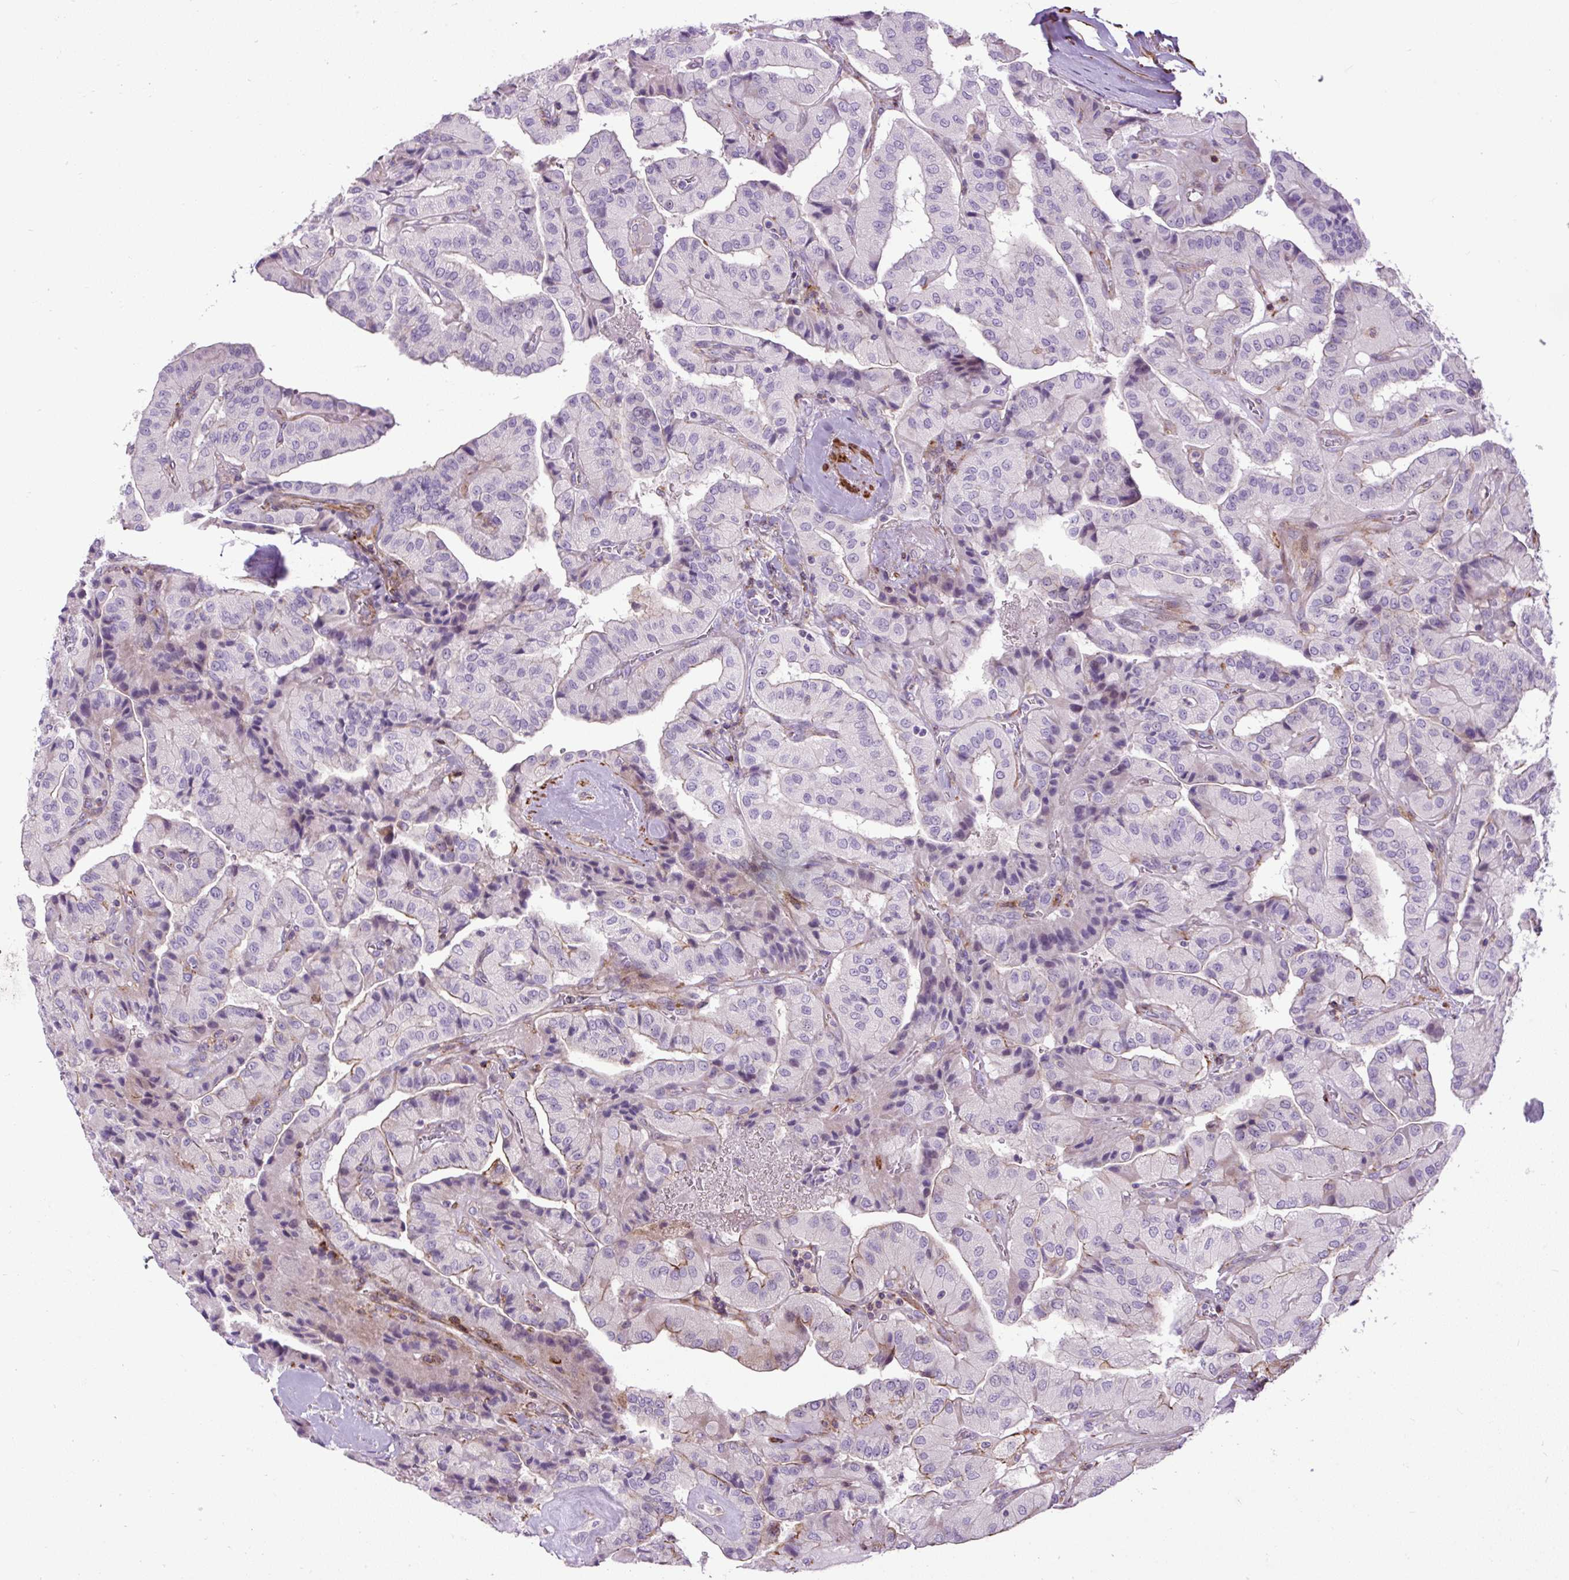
{"staining": {"intensity": "moderate", "quantity": "<25%", "location": "cytoplasmic/membranous"}, "tissue": "thyroid cancer", "cell_type": "Tumor cells", "image_type": "cancer", "snomed": [{"axis": "morphology", "description": "Normal tissue, NOS"}, {"axis": "morphology", "description": "Papillary adenocarcinoma, NOS"}, {"axis": "topography", "description": "Thyroid gland"}], "caption": "Immunohistochemical staining of human thyroid cancer (papillary adenocarcinoma) displays low levels of moderate cytoplasmic/membranous positivity in approximately <25% of tumor cells.", "gene": "ZNF197", "patient": {"sex": "female", "age": 59}}